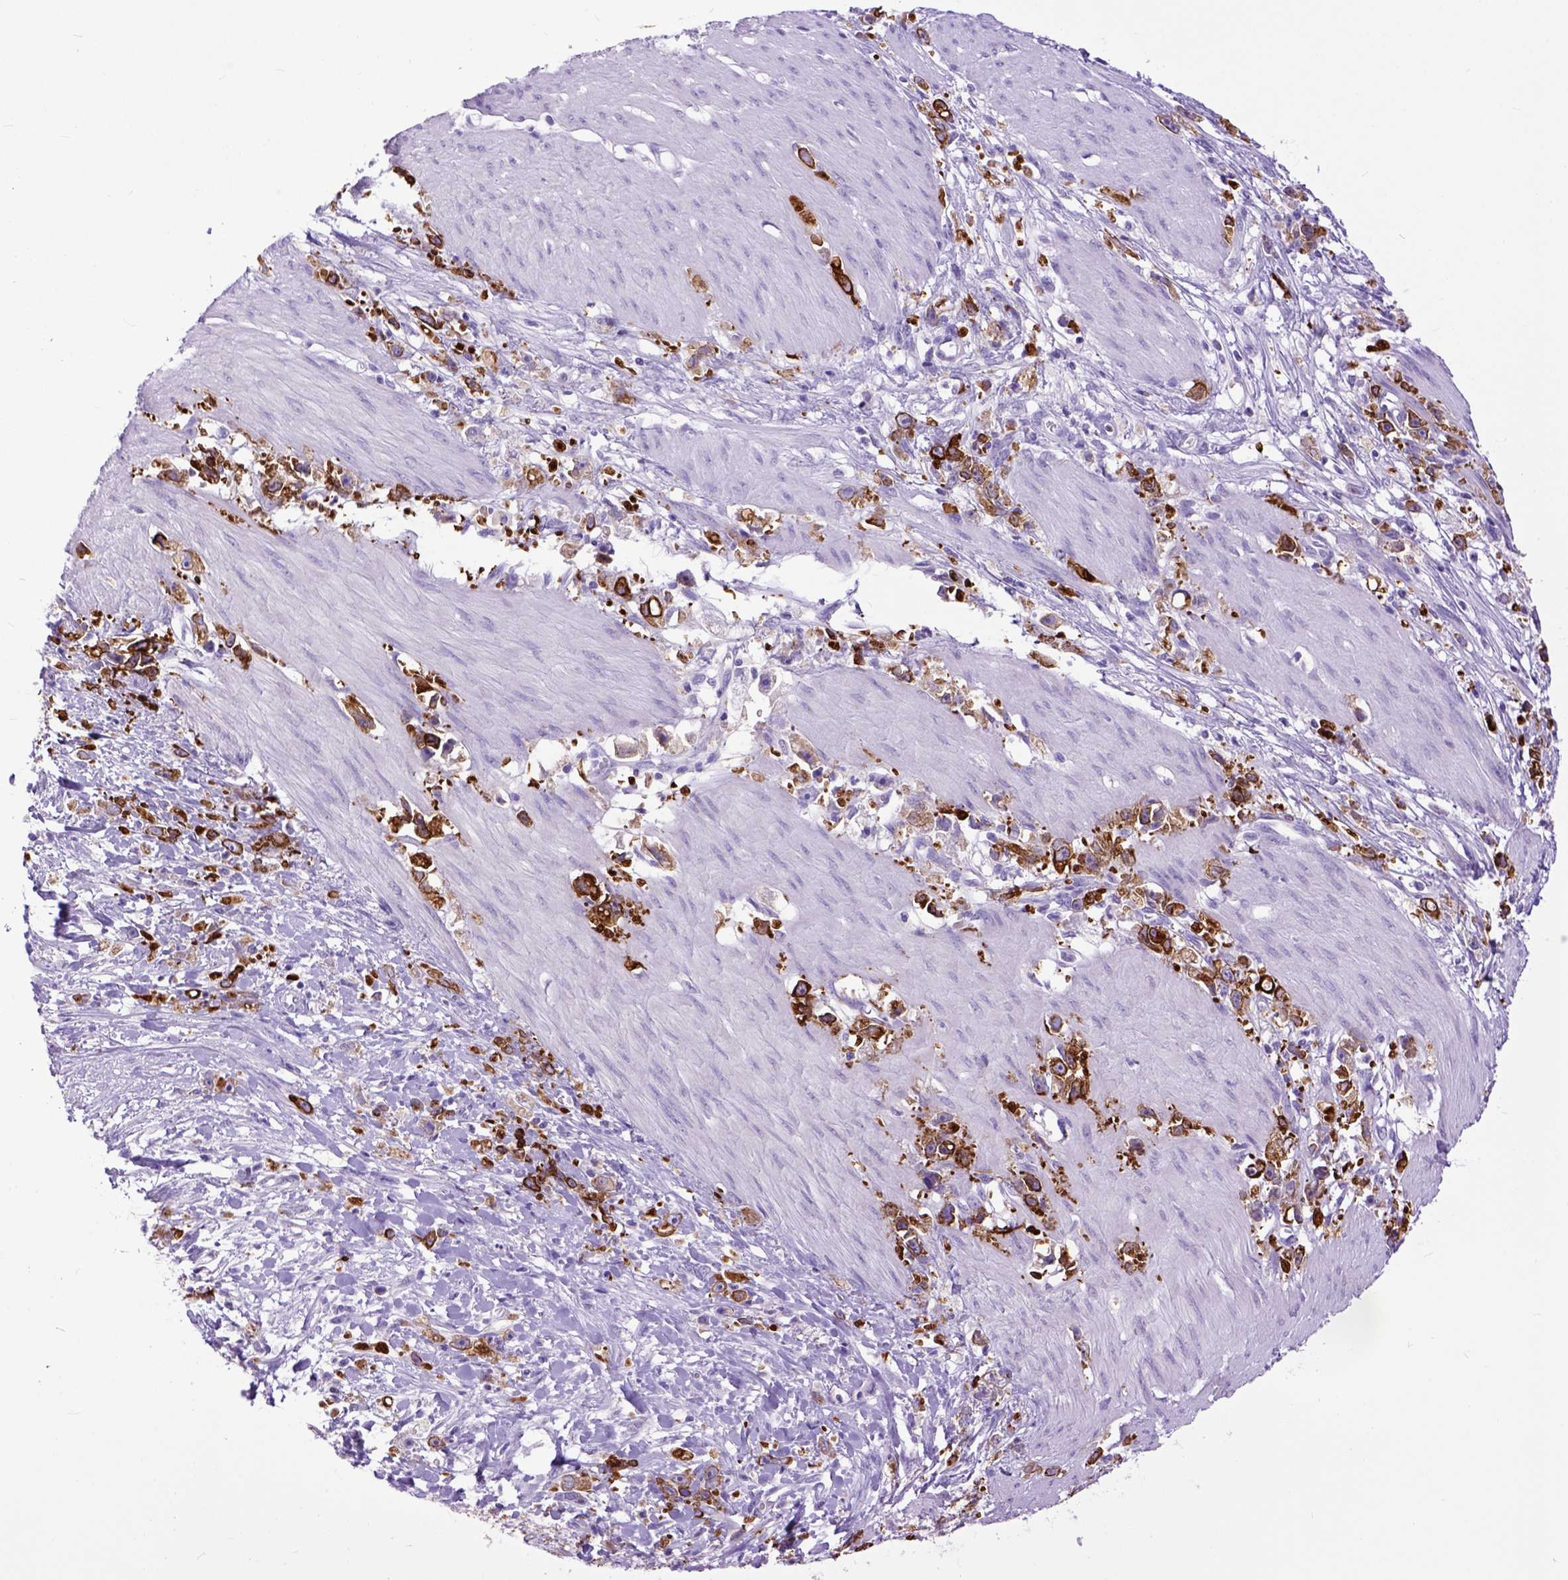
{"staining": {"intensity": "strong", "quantity": ">75%", "location": "cytoplasmic/membranous"}, "tissue": "stomach cancer", "cell_type": "Tumor cells", "image_type": "cancer", "snomed": [{"axis": "morphology", "description": "Adenocarcinoma, NOS"}, {"axis": "topography", "description": "Stomach"}], "caption": "Immunohistochemical staining of human stomach adenocarcinoma displays strong cytoplasmic/membranous protein staining in approximately >75% of tumor cells.", "gene": "RAB25", "patient": {"sex": "female", "age": 59}}